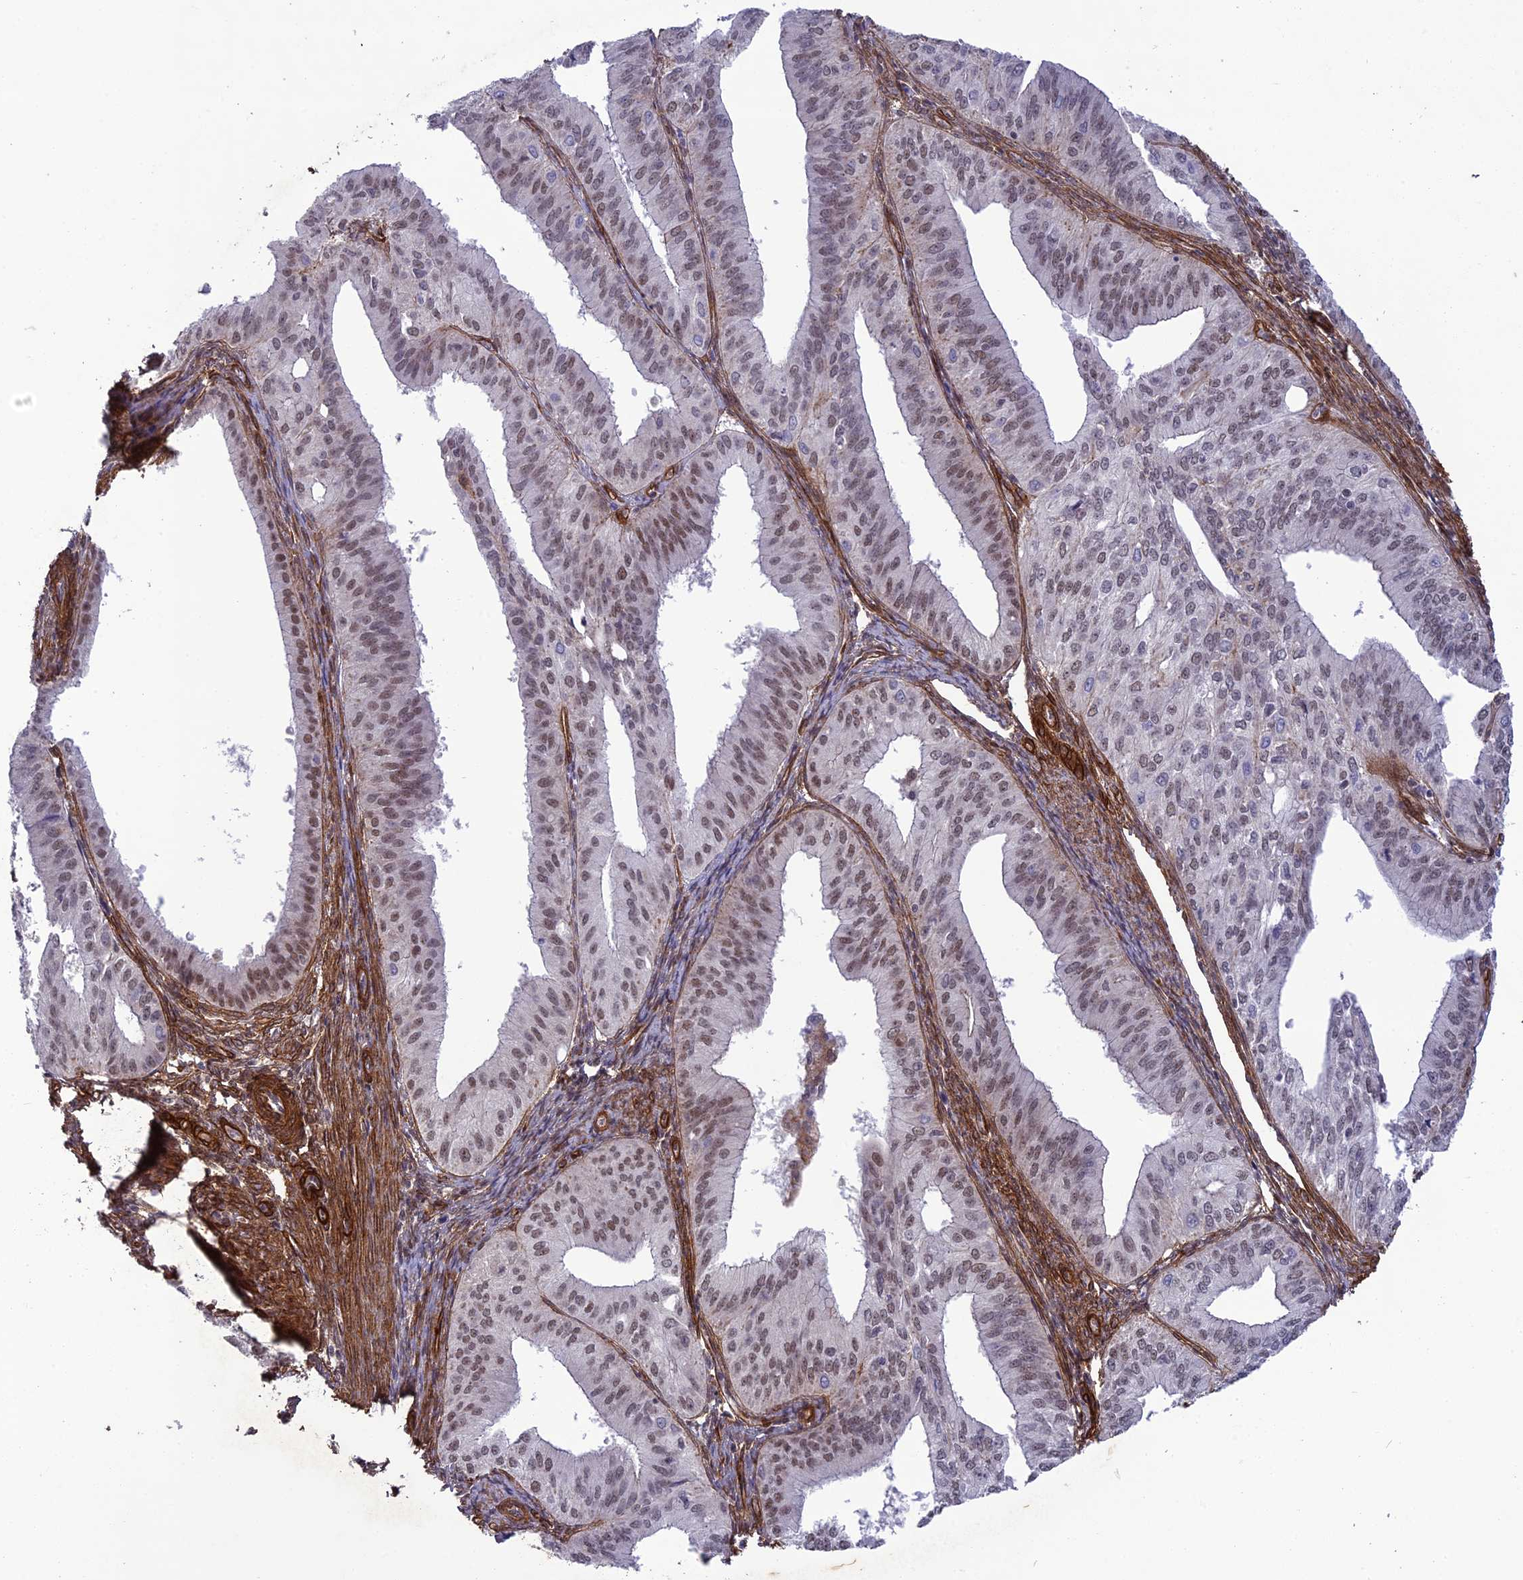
{"staining": {"intensity": "weak", "quantity": ">75%", "location": "nuclear"}, "tissue": "endometrial cancer", "cell_type": "Tumor cells", "image_type": "cancer", "snomed": [{"axis": "morphology", "description": "Adenocarcinoma, NOS"}, {"axis": "topography", "description": "Endometrium"}], "caption": "About >75% of tumor cells in human endometrial adenocarcinoma exhibit weak nuclear protein expression as visualized by brown immunohistochemical staining.", "gene": "TNS1", "patient": {"sex": "female", "age": 50}}